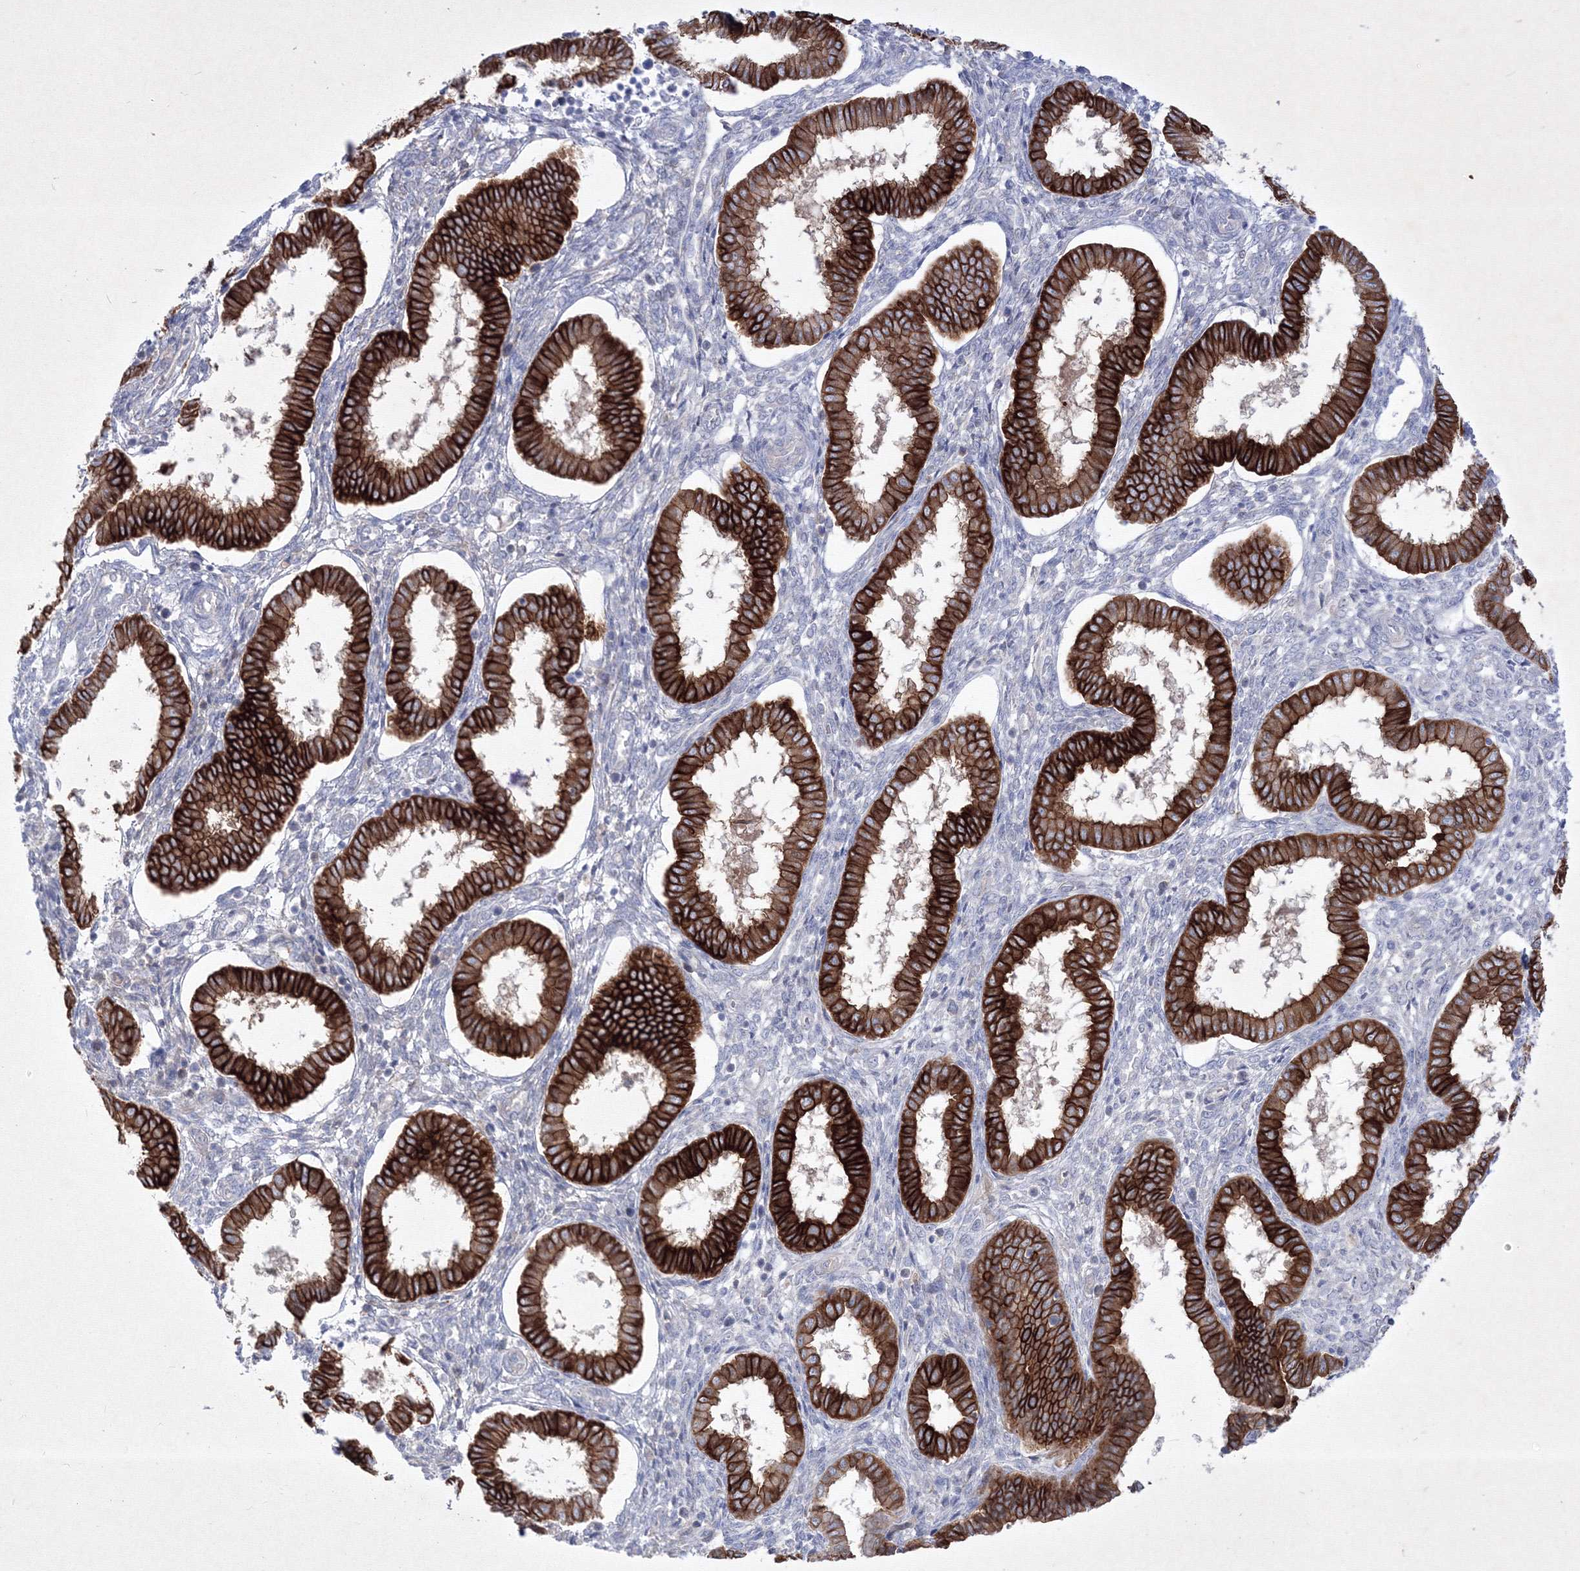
{"staining": {"intensity": "negative", "quantity": "none", "location": "none"}, "tissue": "endometrium", "cell_type": "Cells in endometrial stroma", "image_type": "normal", "snomed": [{"axis": "morphology", "description": "Normal tissue, NOS"}, {"axis": "topography", "description": "Endometrium"}], "caption": "DAB immunohistochemical staining of unremarkable endometrium shows no significant positivity in cells in endometrial stroma. The staining is performed using DAB (3,3'-diaminobenzidine) brown chromogen with nuclei counter-stained in using hematoxylin.", "gene": "TMEM139", "patient": {"sex": "female", "age": 24}}